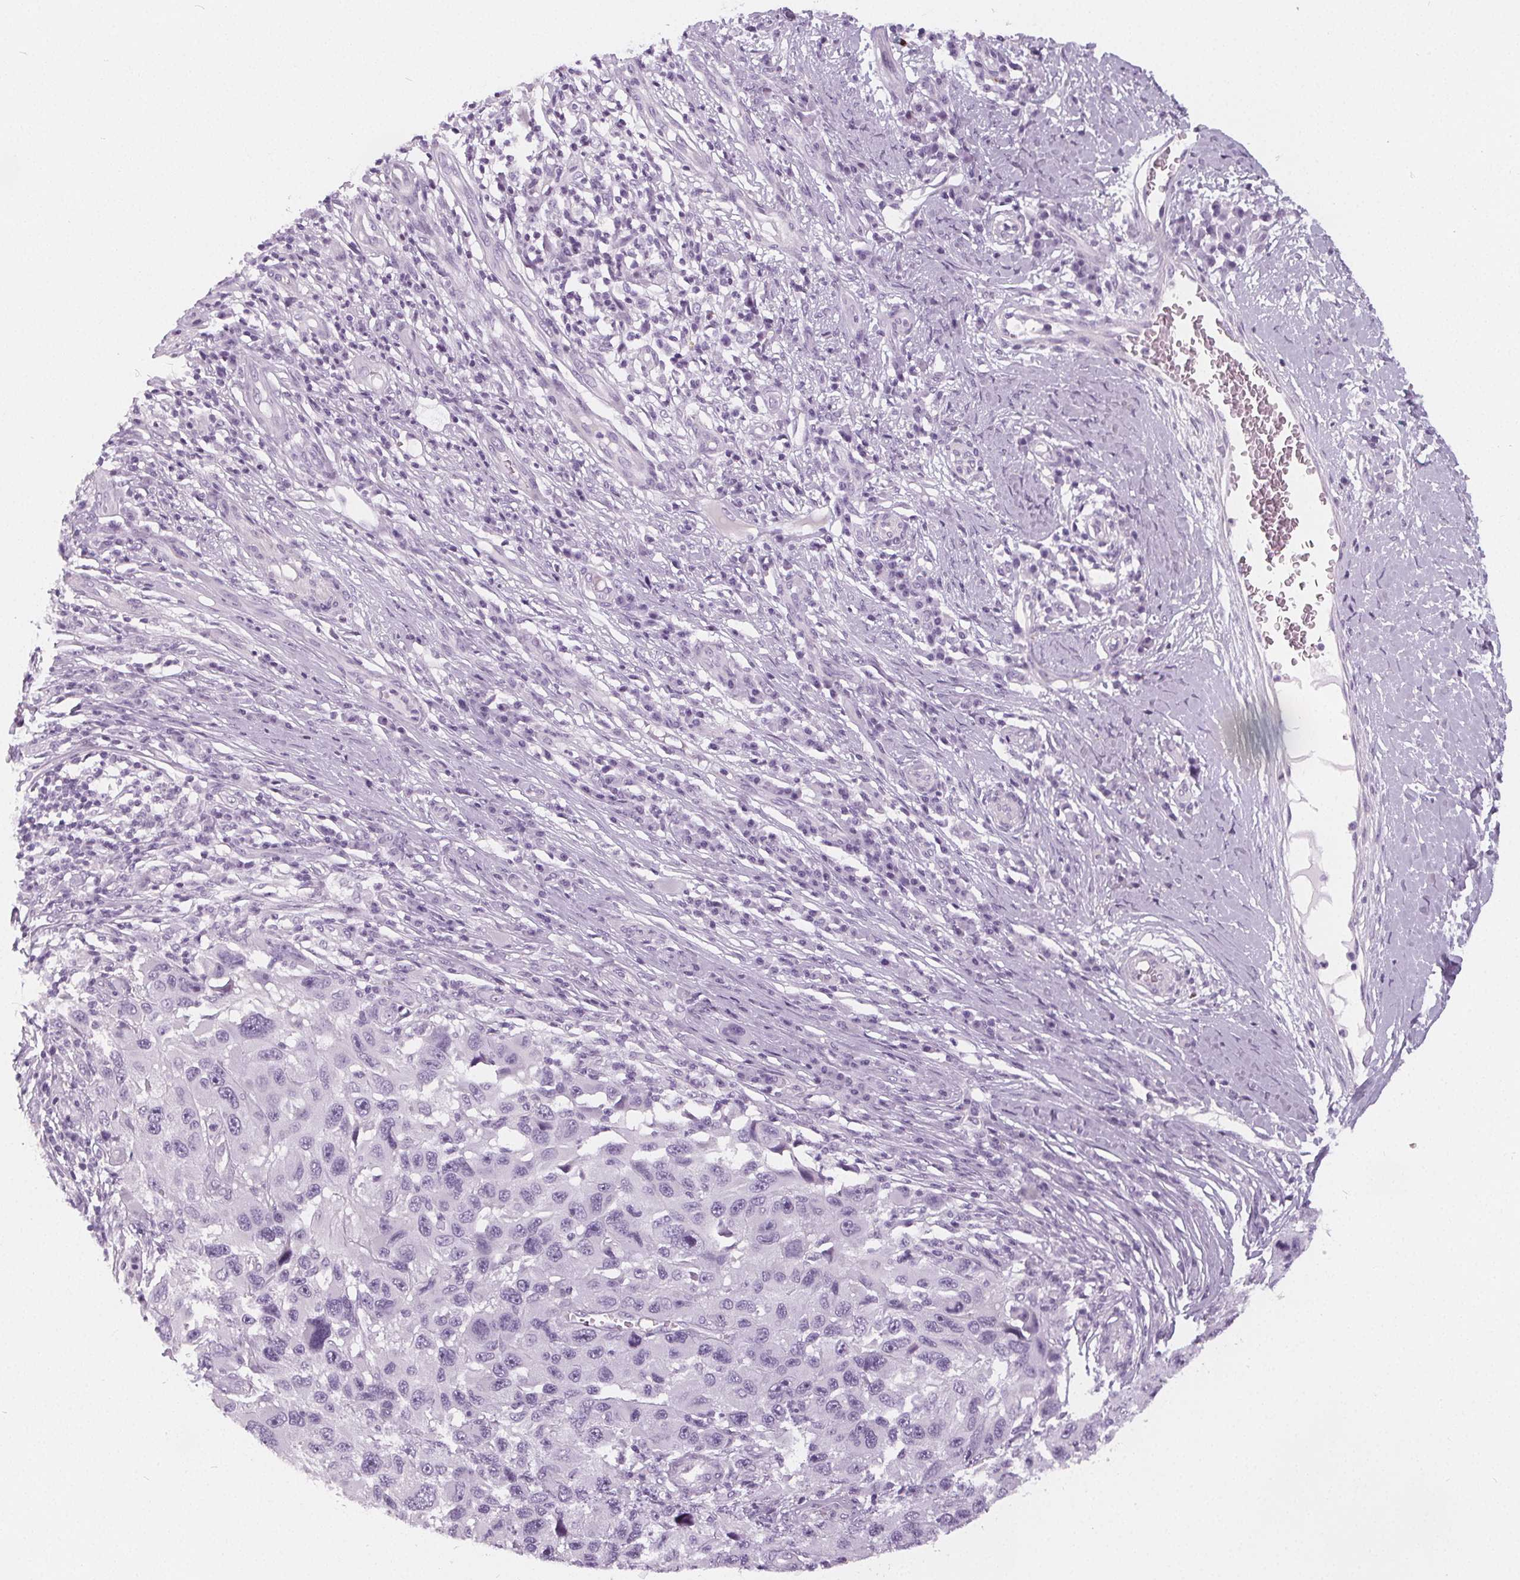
{"staining": {"intensity": "negative", "quantity": "none", "location": "none"}, "tissue": "melanoma", "cell_type": "Tumor cells", "image_type": "cancer", "snomed": [{"axis": "morphology", "description": "Malignant melanoma, NOS"}, {"axis": "topography", "description": "Skin"}], "caption": "A histopathology image of melanoma stained for a protein reveals no brown staining in tumor cells.", "gene": "SLC5A12", "patient": {"sex": "male", "age": 53}}